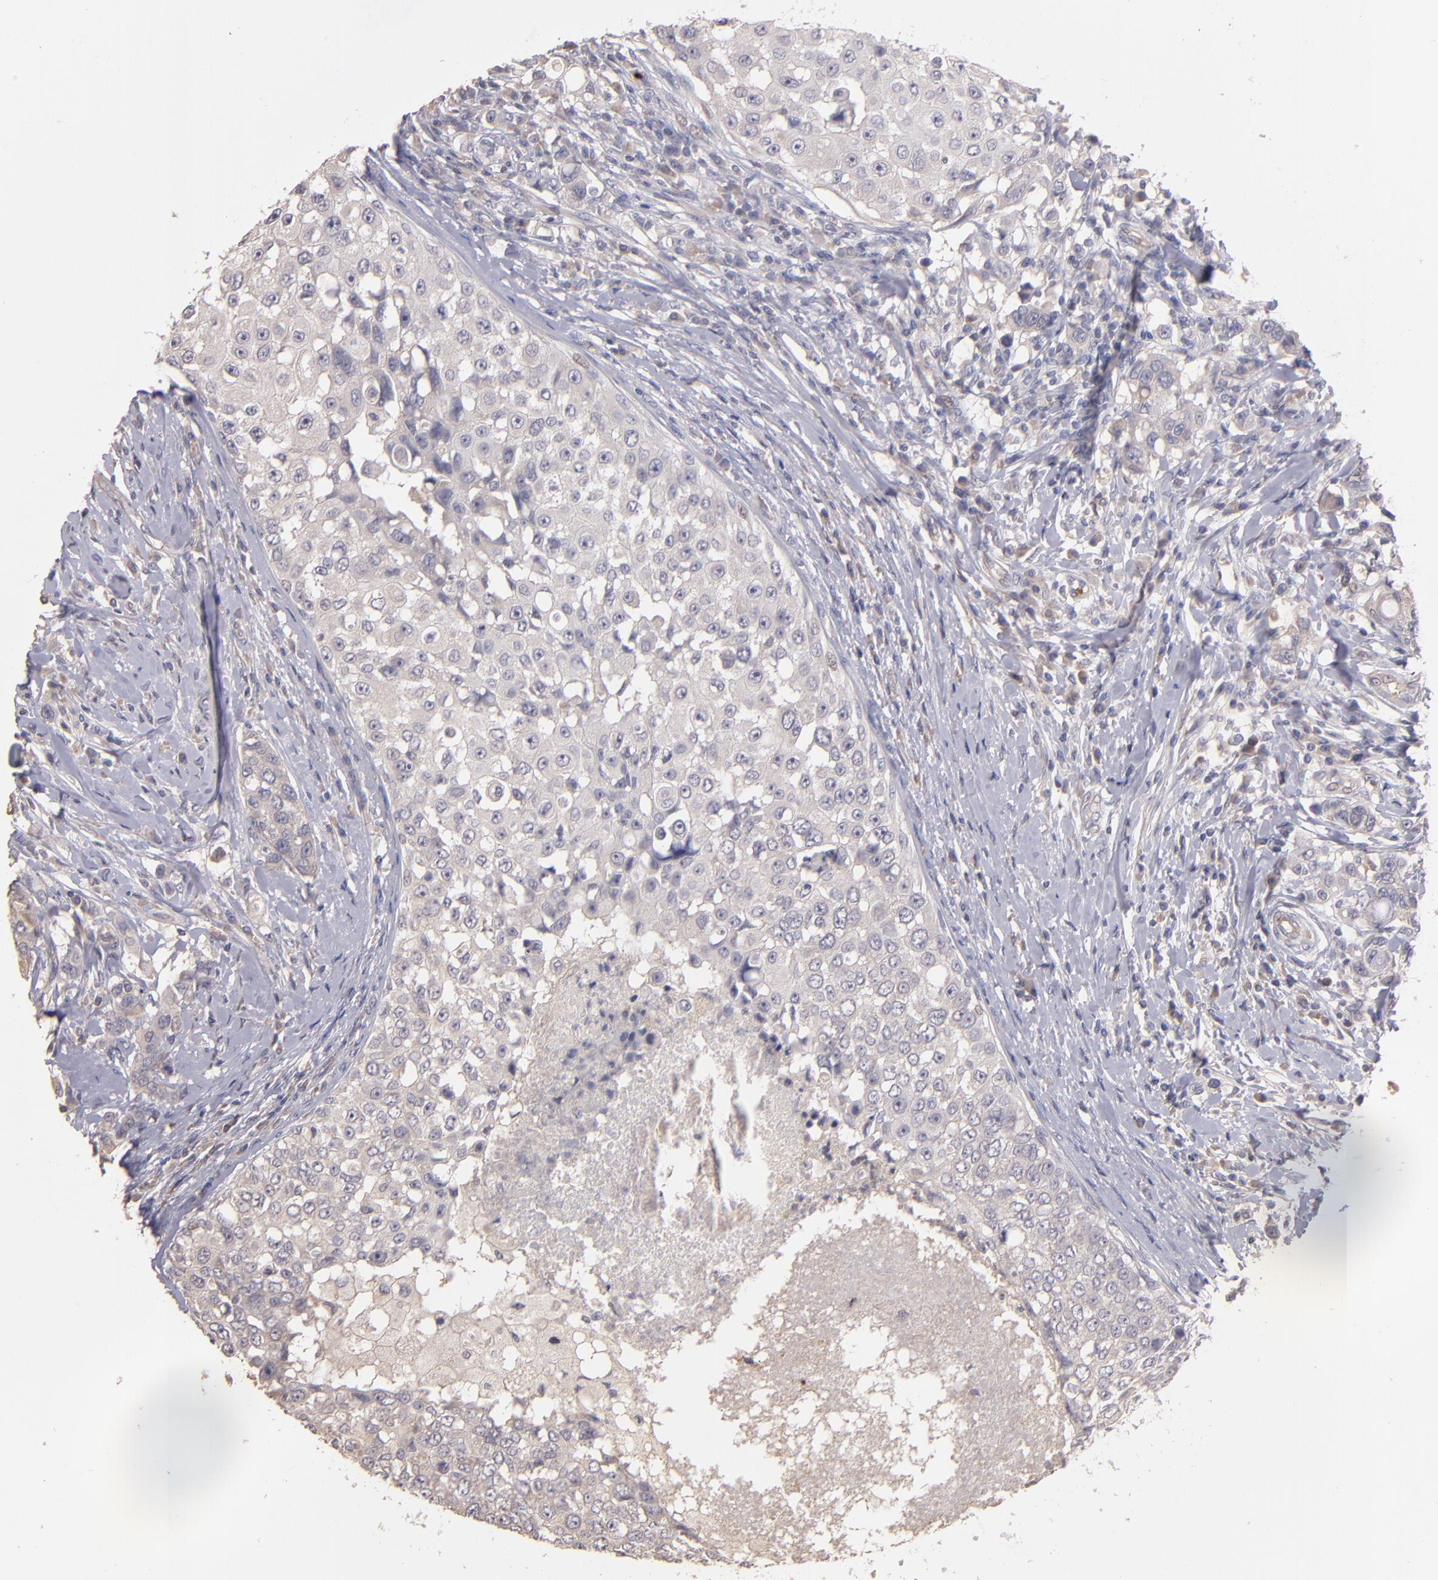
{"staining": {"intensity": "weak", "quantity": "<25%", "location": "cytoplasmic/membranous"}, "tissue": "breast cancer", "cell_type": "Tumor cells", "image_type": "cancer", "snomed": [{"axis": "morphology", "description": "Duct carcinoma"}, {"axis": "topography", "description": "Breast"}], "caption": "Immunohistochemistry (IHC) photomicrograph of neoplastic tissue: human breast cancer stained with DAB exhibits no significant protein positivity in tumor cells.", "gene": "GNAZ", "patient": {"sex": "female", "age": 27}}